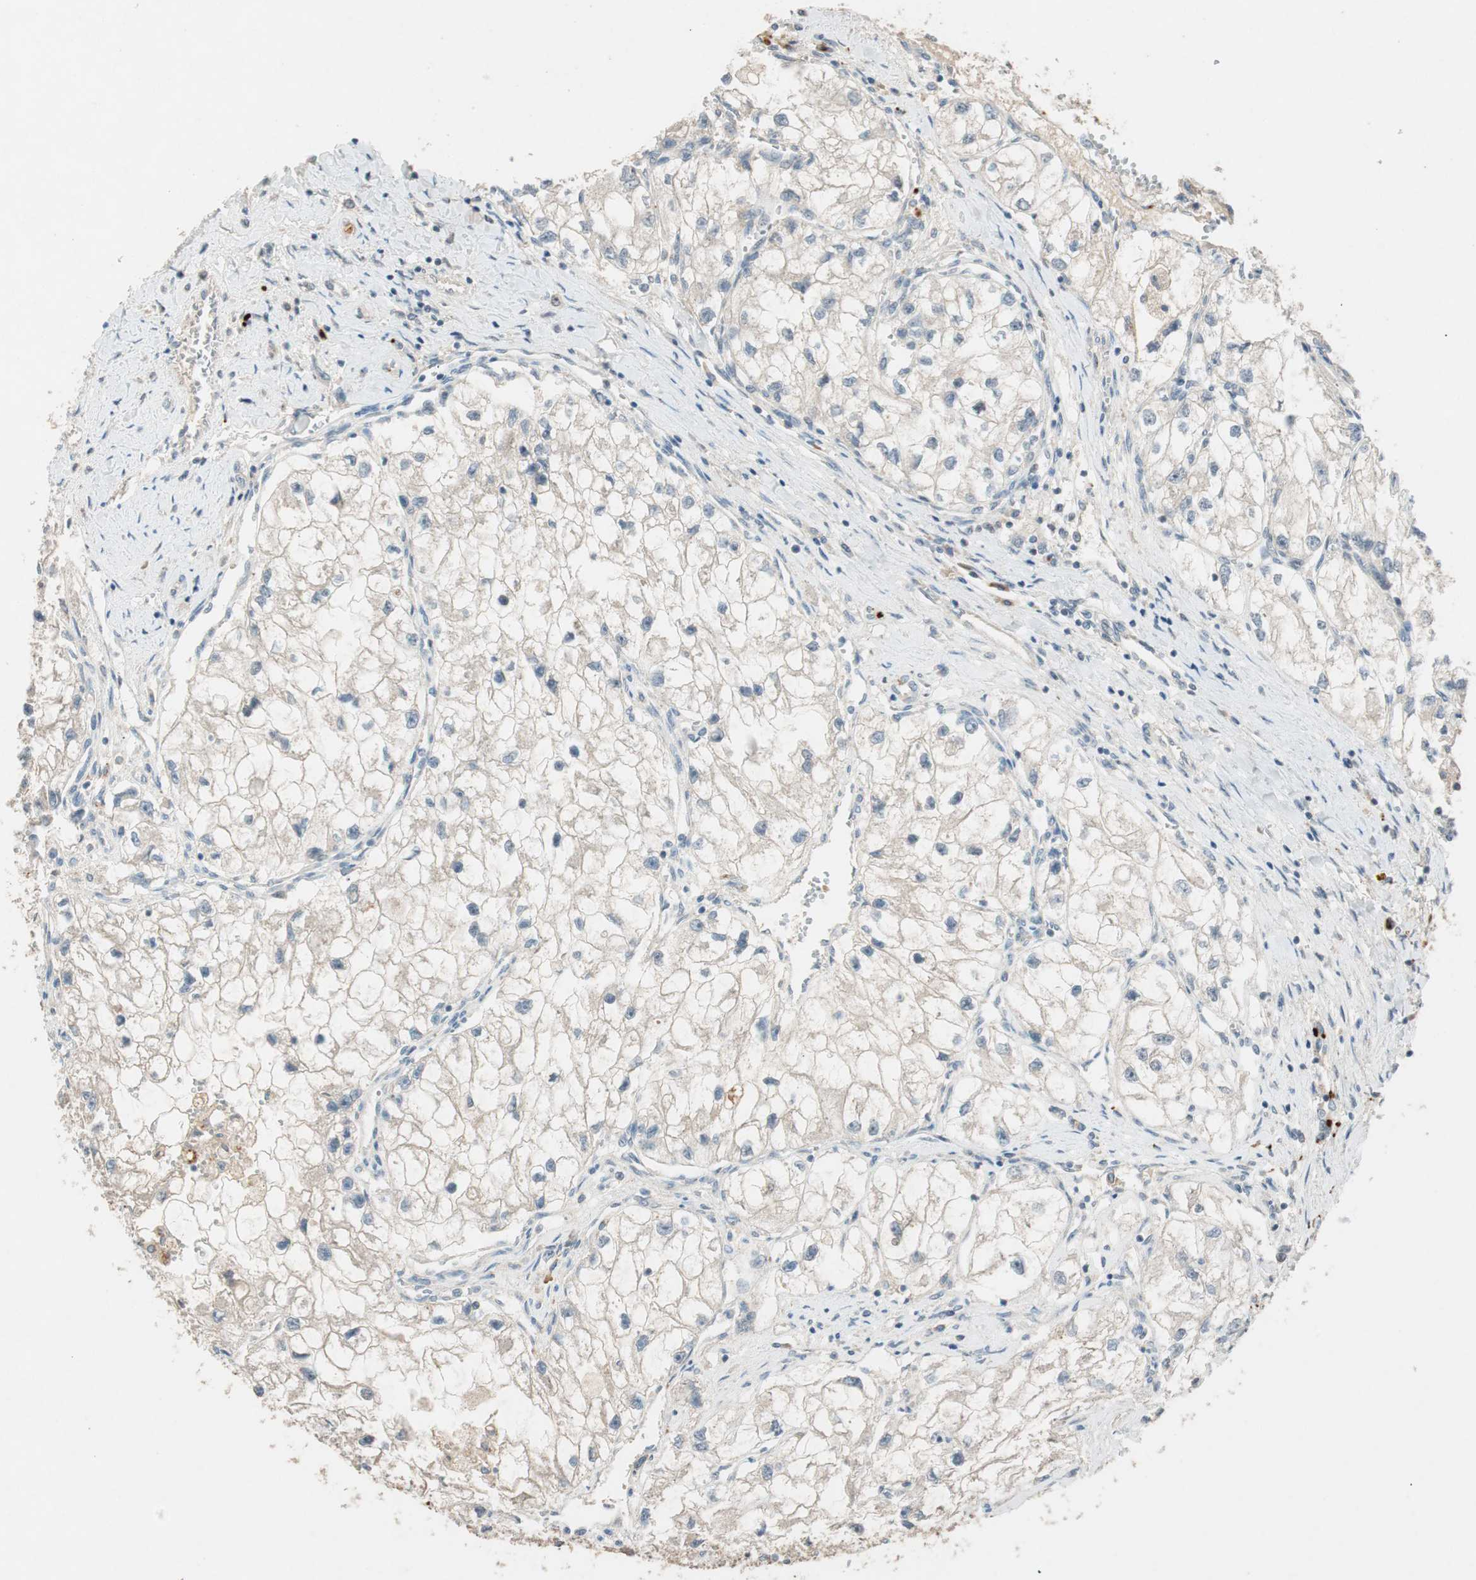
{"staining": {"intensity": "weak", "quantity": ">75%", "location": "cytoplasmic/membranous"}, "tissue": "renal cancer", "cell_type": "Tumor cells", "image_type": "cancer", "snomed": [{"axis": "morphology", "description": "Adenocarcinoma, NOS"}, {"axis": "topography", "description": "Kidney"}], "caption": "Protein staining demonstrates weak cytoplasmic/membranous expression in approximately >75% of tumor cells in adenocarcinoma (renal).", "gene": "GLB1", "patient": {"sex": "female", "age": 70}}